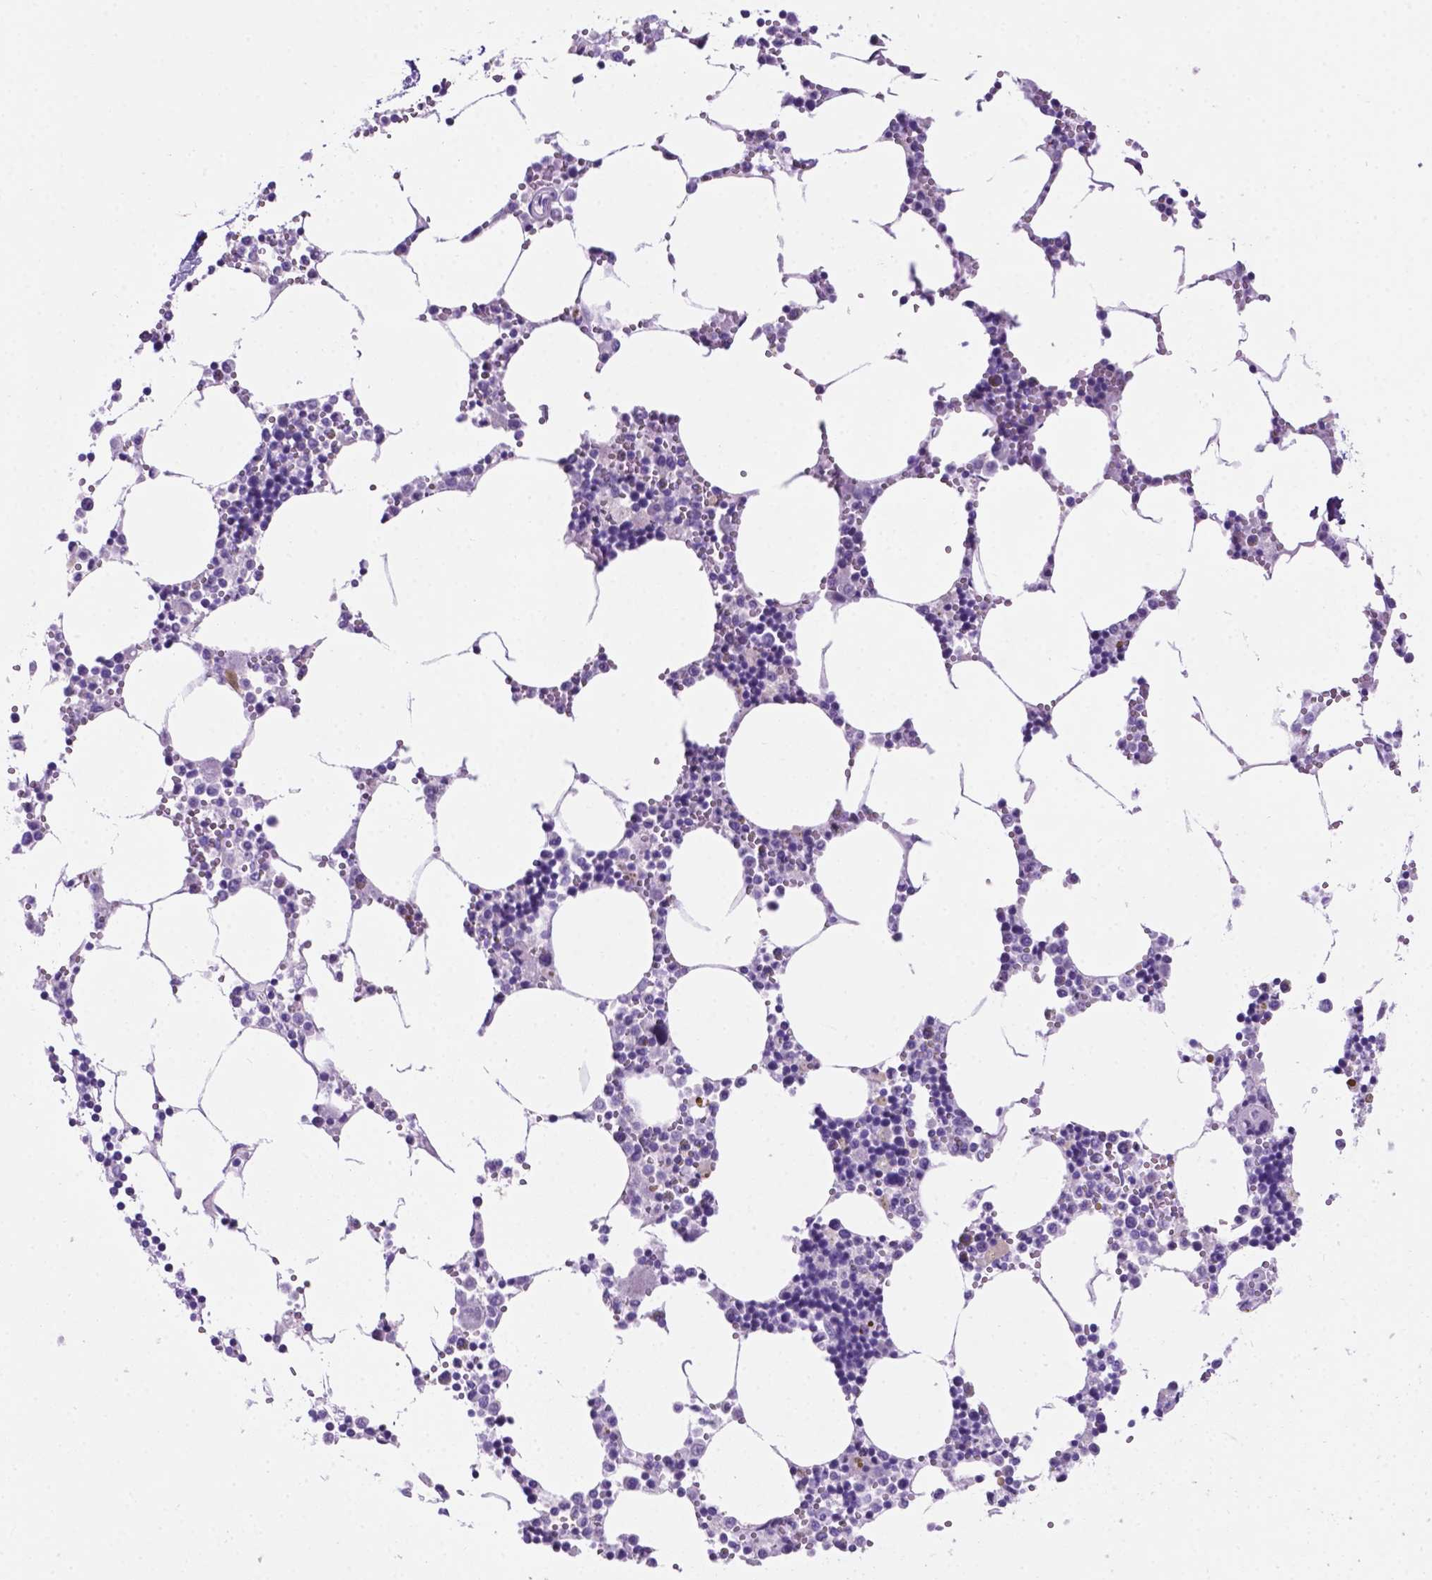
{"staining": {"intensity": "negative", "quantity": "none", "location": "none"}, "tissue": "bone marrow", "cell_type": "Hematopoietic cells", "image_type": "normal", "snomed": [{"axis": "morphology", "description": "Normal tissue, NOS"}, {"axis": "topography", "description": "Bone marrow"}], "caption": "A high-resolution photomicrograph shows immunohistochemistry staining of benign bone marrow, which exhibits no significant positivity in hematopoietic cells.", "gene": "C17orf107", "patient": {"sex": "male", "age": 54}}